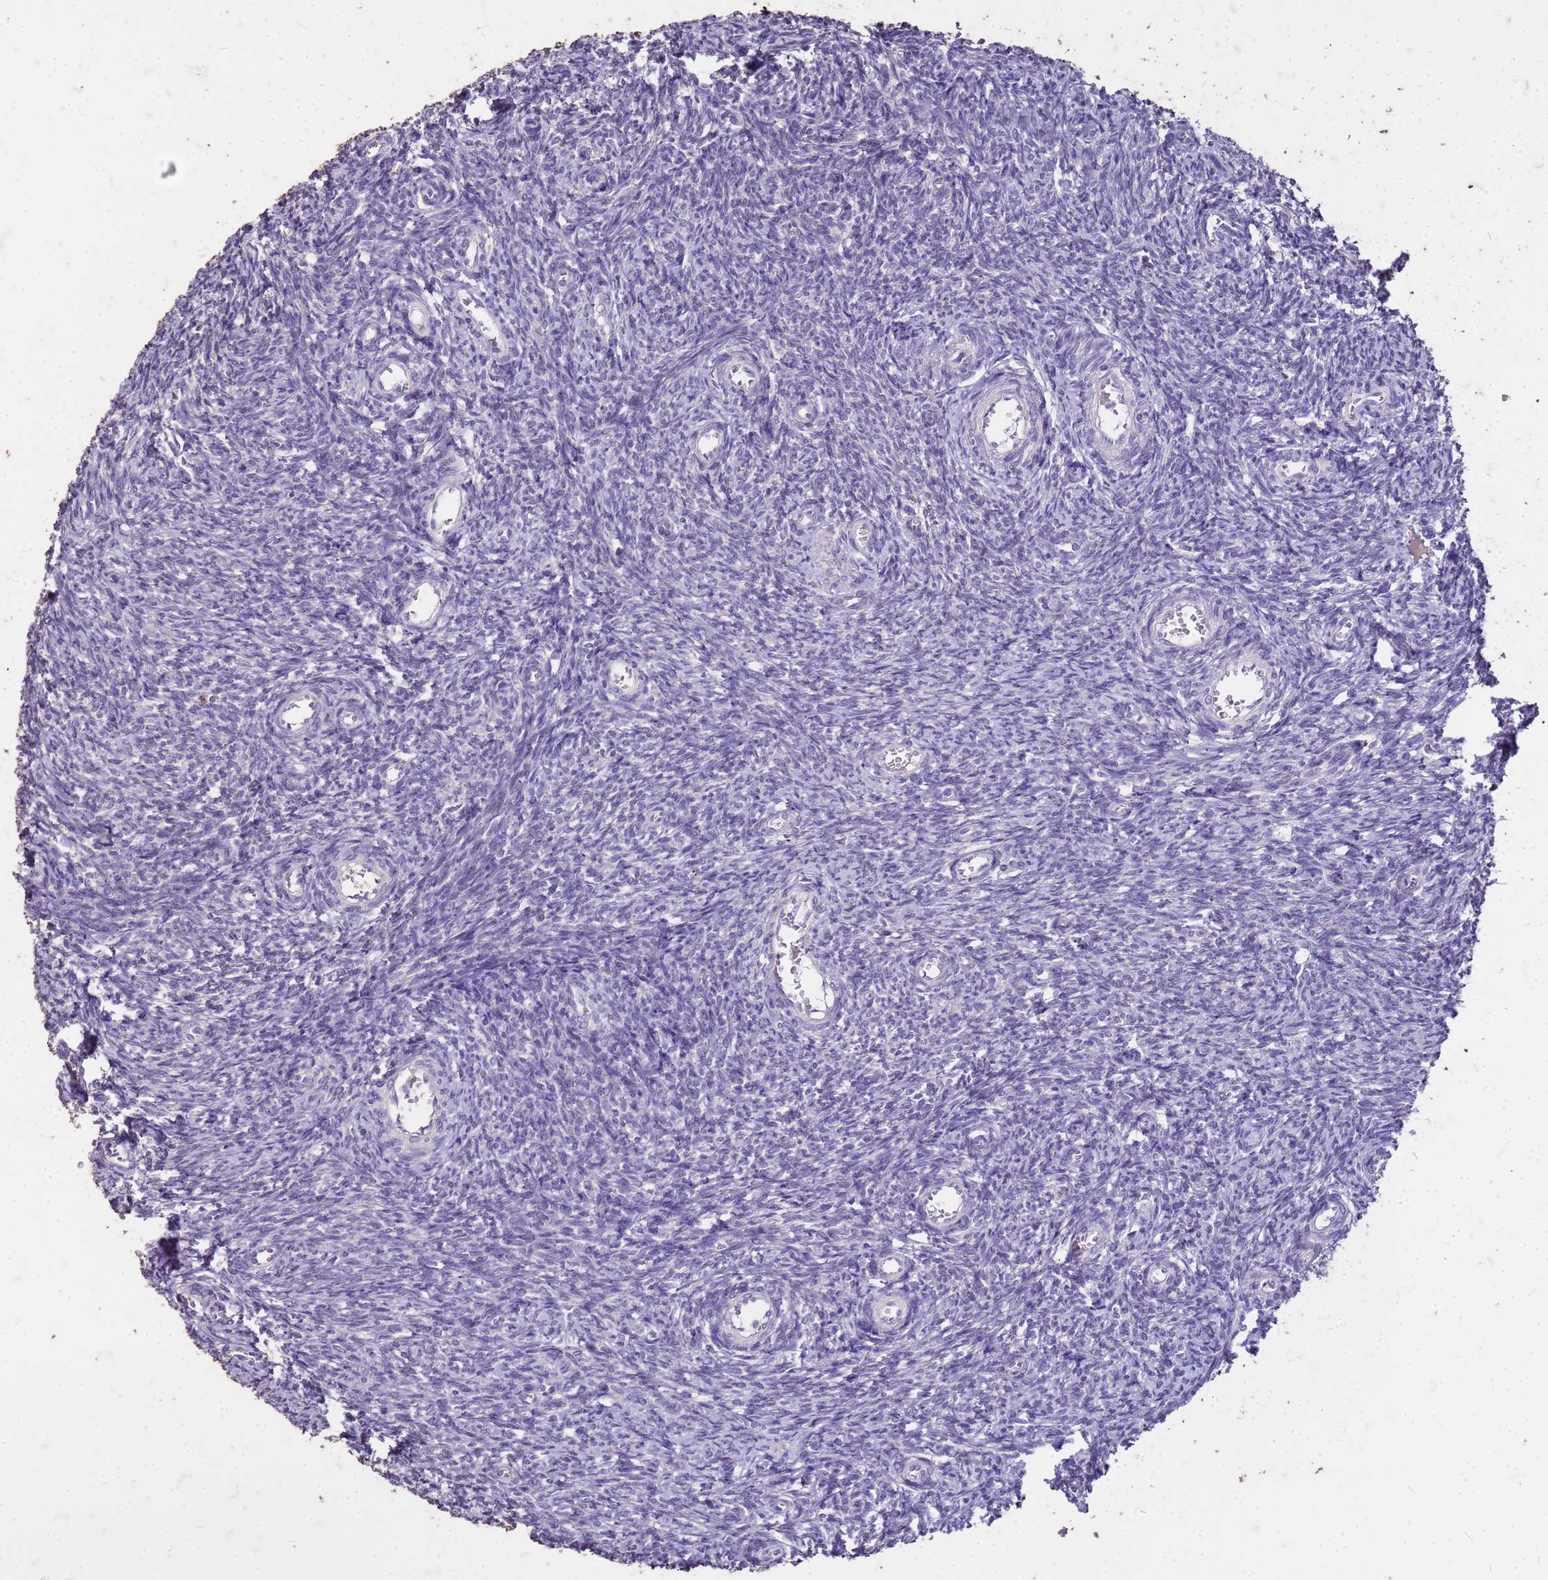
{"staining": {"intensity": "negative", "quantity": "none", "location": "none"}, "tissue": "ovary", "cell_type": "Ovarian stroma cells", "image_type": "normal", "snomed": [{"axis": "morphology", "description": "Normal tissue, NOS"}, {"axis": "topography", "description": "Ovary"}], "caption": "This is an immunohistochemistry (IHC) photomicrograph of unremarkable human ovary. There is no positivity in ovarian stroma cells.", "gene": "FAM184B", "patient": {"sex": "female", "age": 44}}